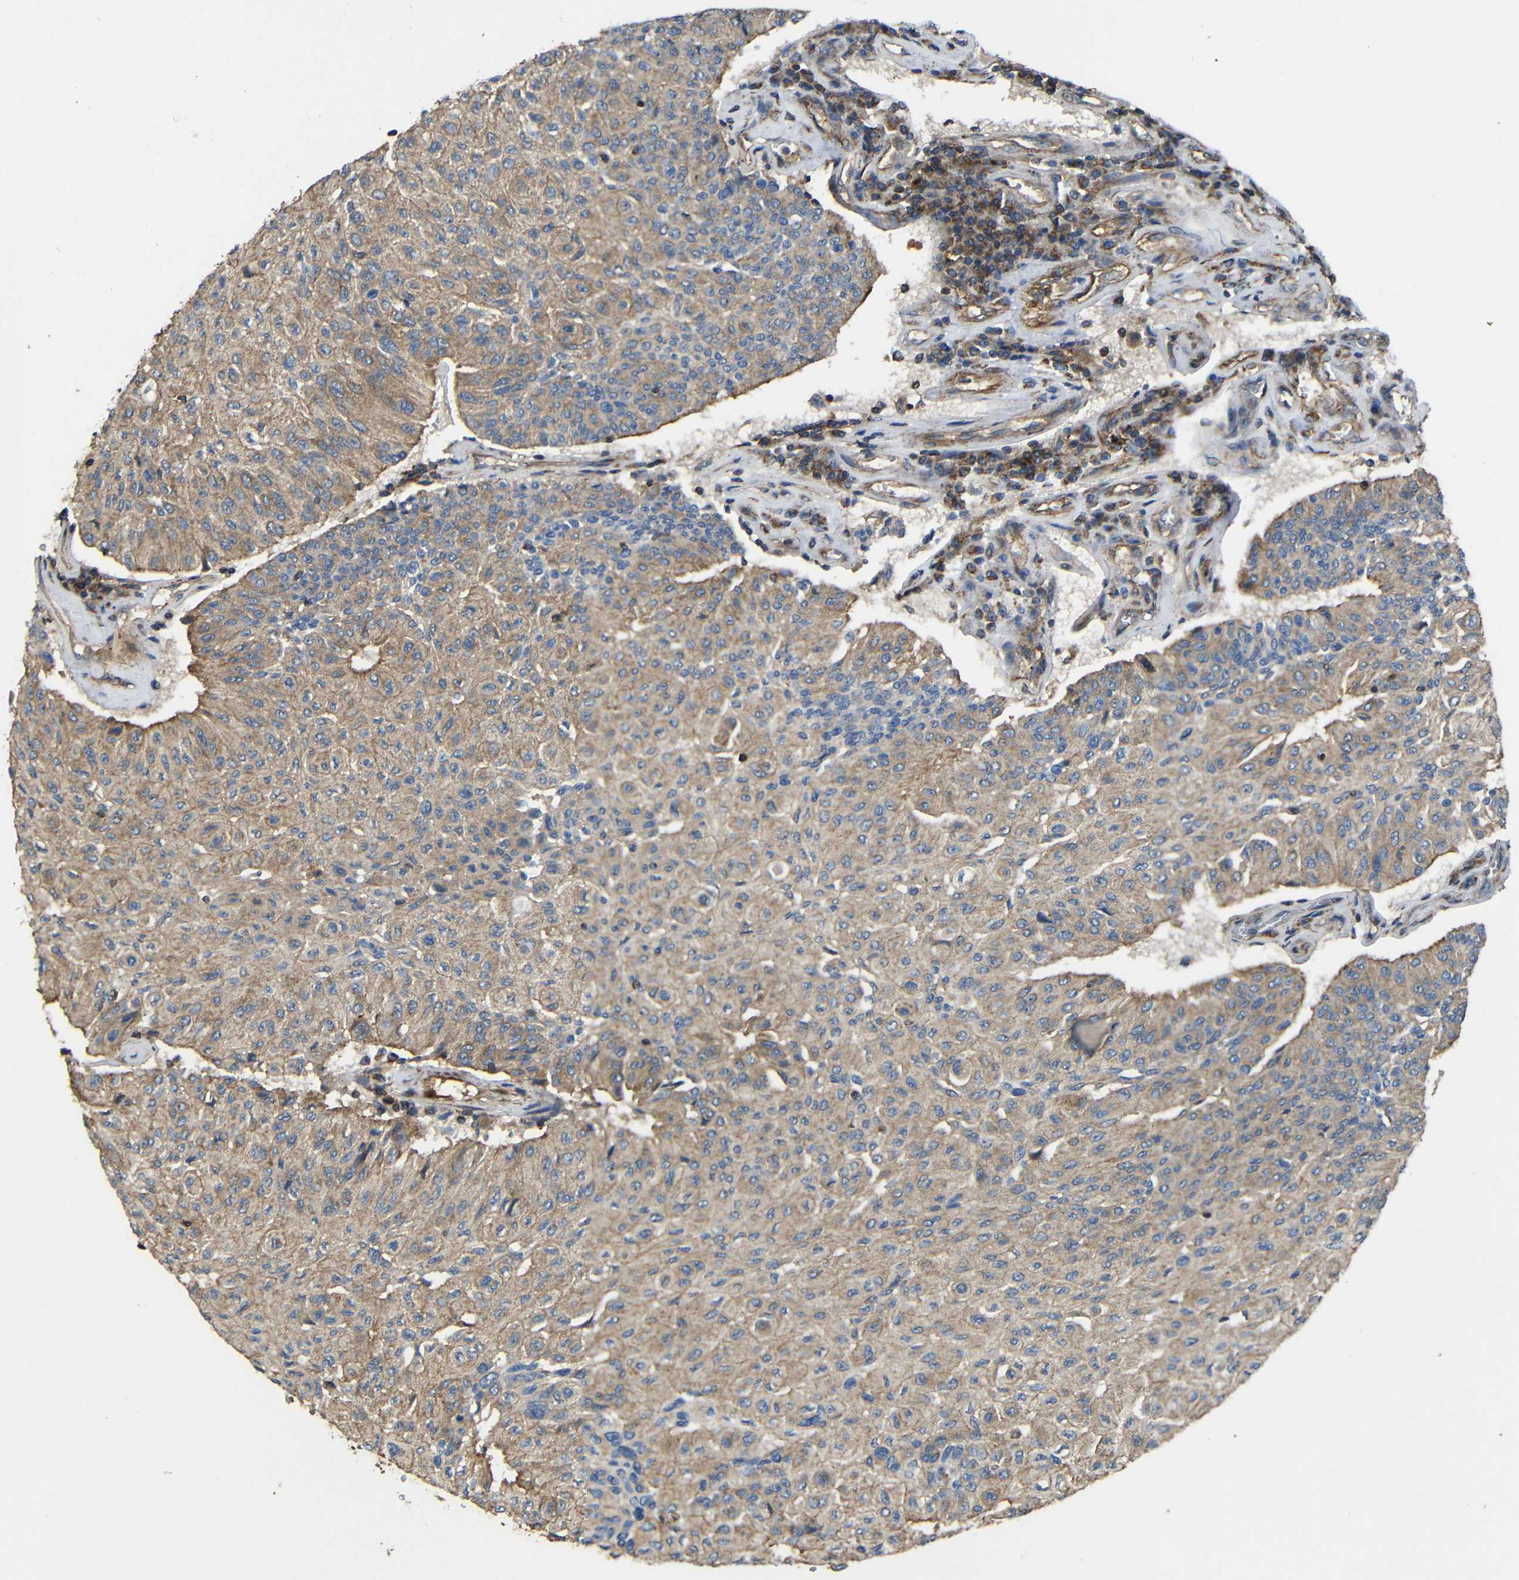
{"staining": {"intensity": "moderate", "quantity": ">75%", "location": "cytoplasmic/membranous"}, "tissue": "urothelial cancer", "cell_type": "Tumor cells", "image_type": "cancer", "snomed": [{"axis": "morphology", "description": "Urothelial carcinoma, High grade"}, {"axis": "topography", "description": "Urinary bladder"}], "caption": "Immunohistochemical staining of human urothelial cancer demonstrates moderate cytoplasmic/membranous protein positivity in about >75% of tumor cells. (DAB = brown stain, brightfield microscopy at high magnification).", "gene": "PTCH1", "patient": {"sex": "male", "age": 66}}